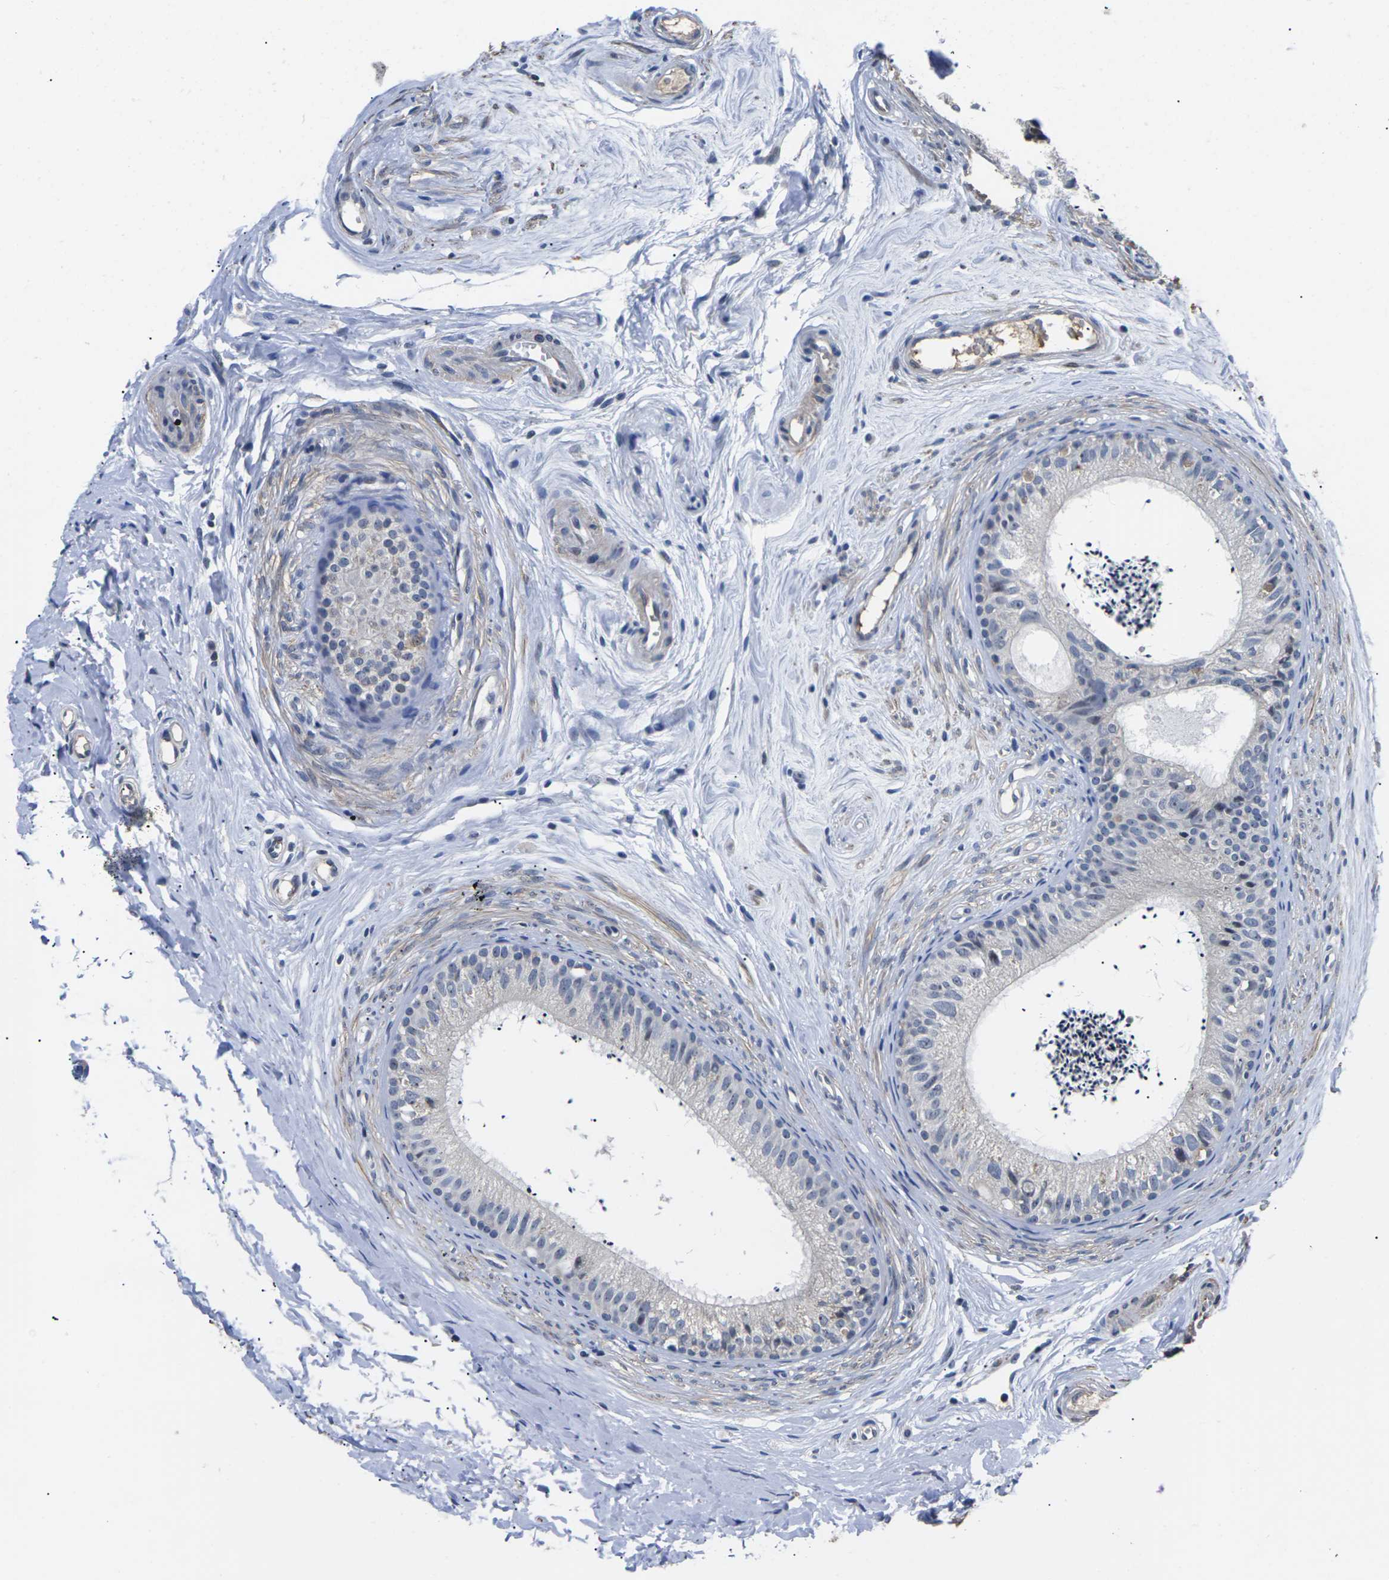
{"staining": {"intensity": "weak", "quantity": "<25%", "location": "cytoplasmic/membranous"}, "tissue": "epididymis", "cell_type": "Glandular cells", "image_type": "normal", "snomed": [{"axis": "morphology", "description": "Normal tissue, NOS"}, {"axis": "topography", "description": "Epididymis"}], "caption": "Immunohistochemistry photomicrograph of normal epididymis: epididymis stained with DAB (3,3'-diaminobenzidine) exhibits no significant protein positivity in glandular cells.", "gene": "ST6GAL2", "patient": {"sex": "male", "age": 56}}